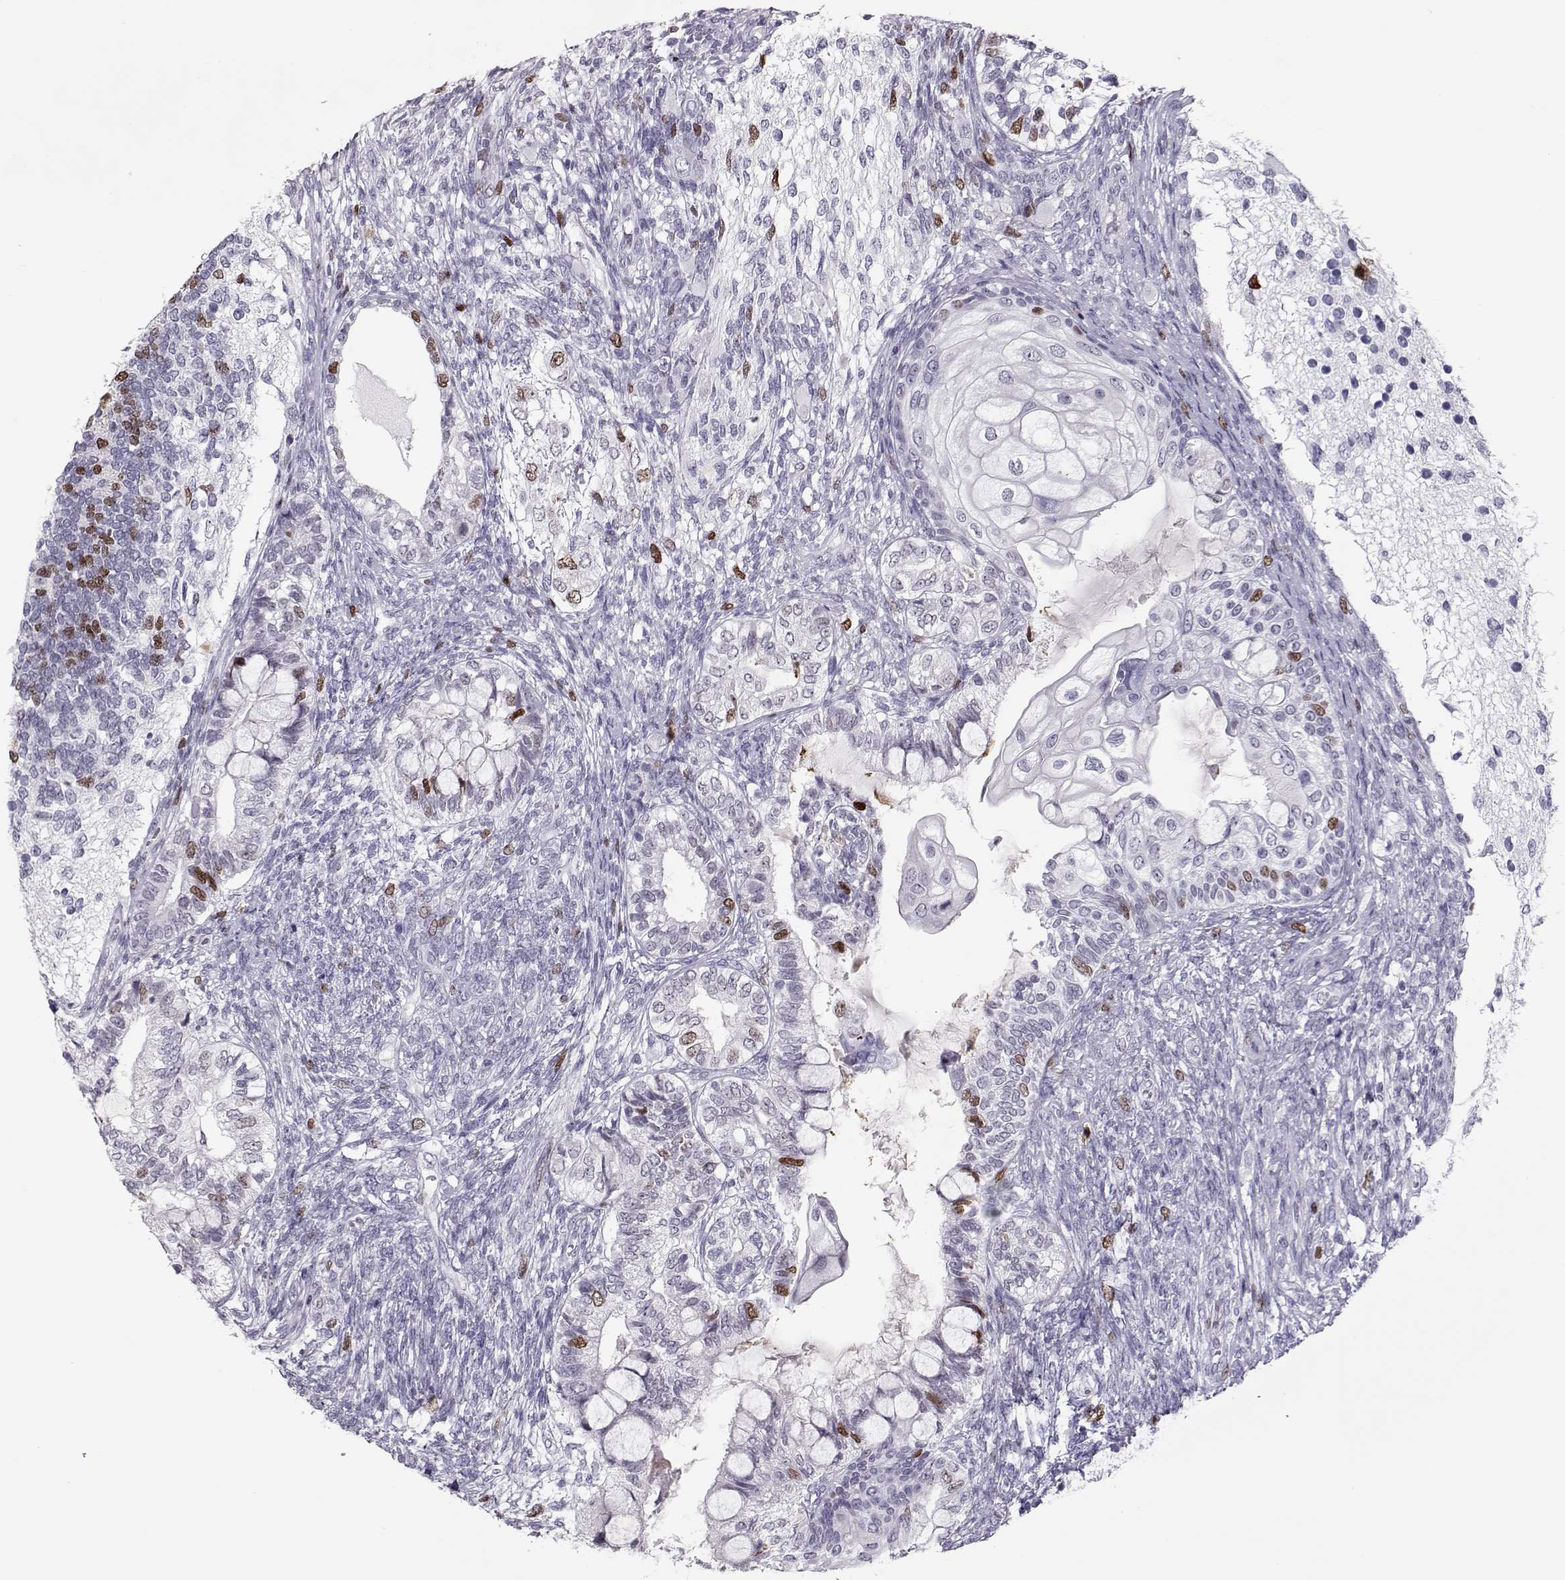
{"staining": {"intensity": "moderate", "quantity": "<25%", "location": "nuclear"}, "tissue": "testis cancer", "cell_type": "Tumor cells", "image_type": "cancer", "snomed": [{"axis": "morphology", "description": "Seminoma, NOS"}, {"axis": "morphology", "description": "Carcinoma, Embryonal, NOS"}, {"axis": "topography", "description": "Testis"}], "caption": "Protein expression analysis of testis embryonal carcinoma reveals moderate nuclear staining in approximately <25% of tumor cells.", "gene": "SGO1", "patient": {"sex": "male", "age": 41}}